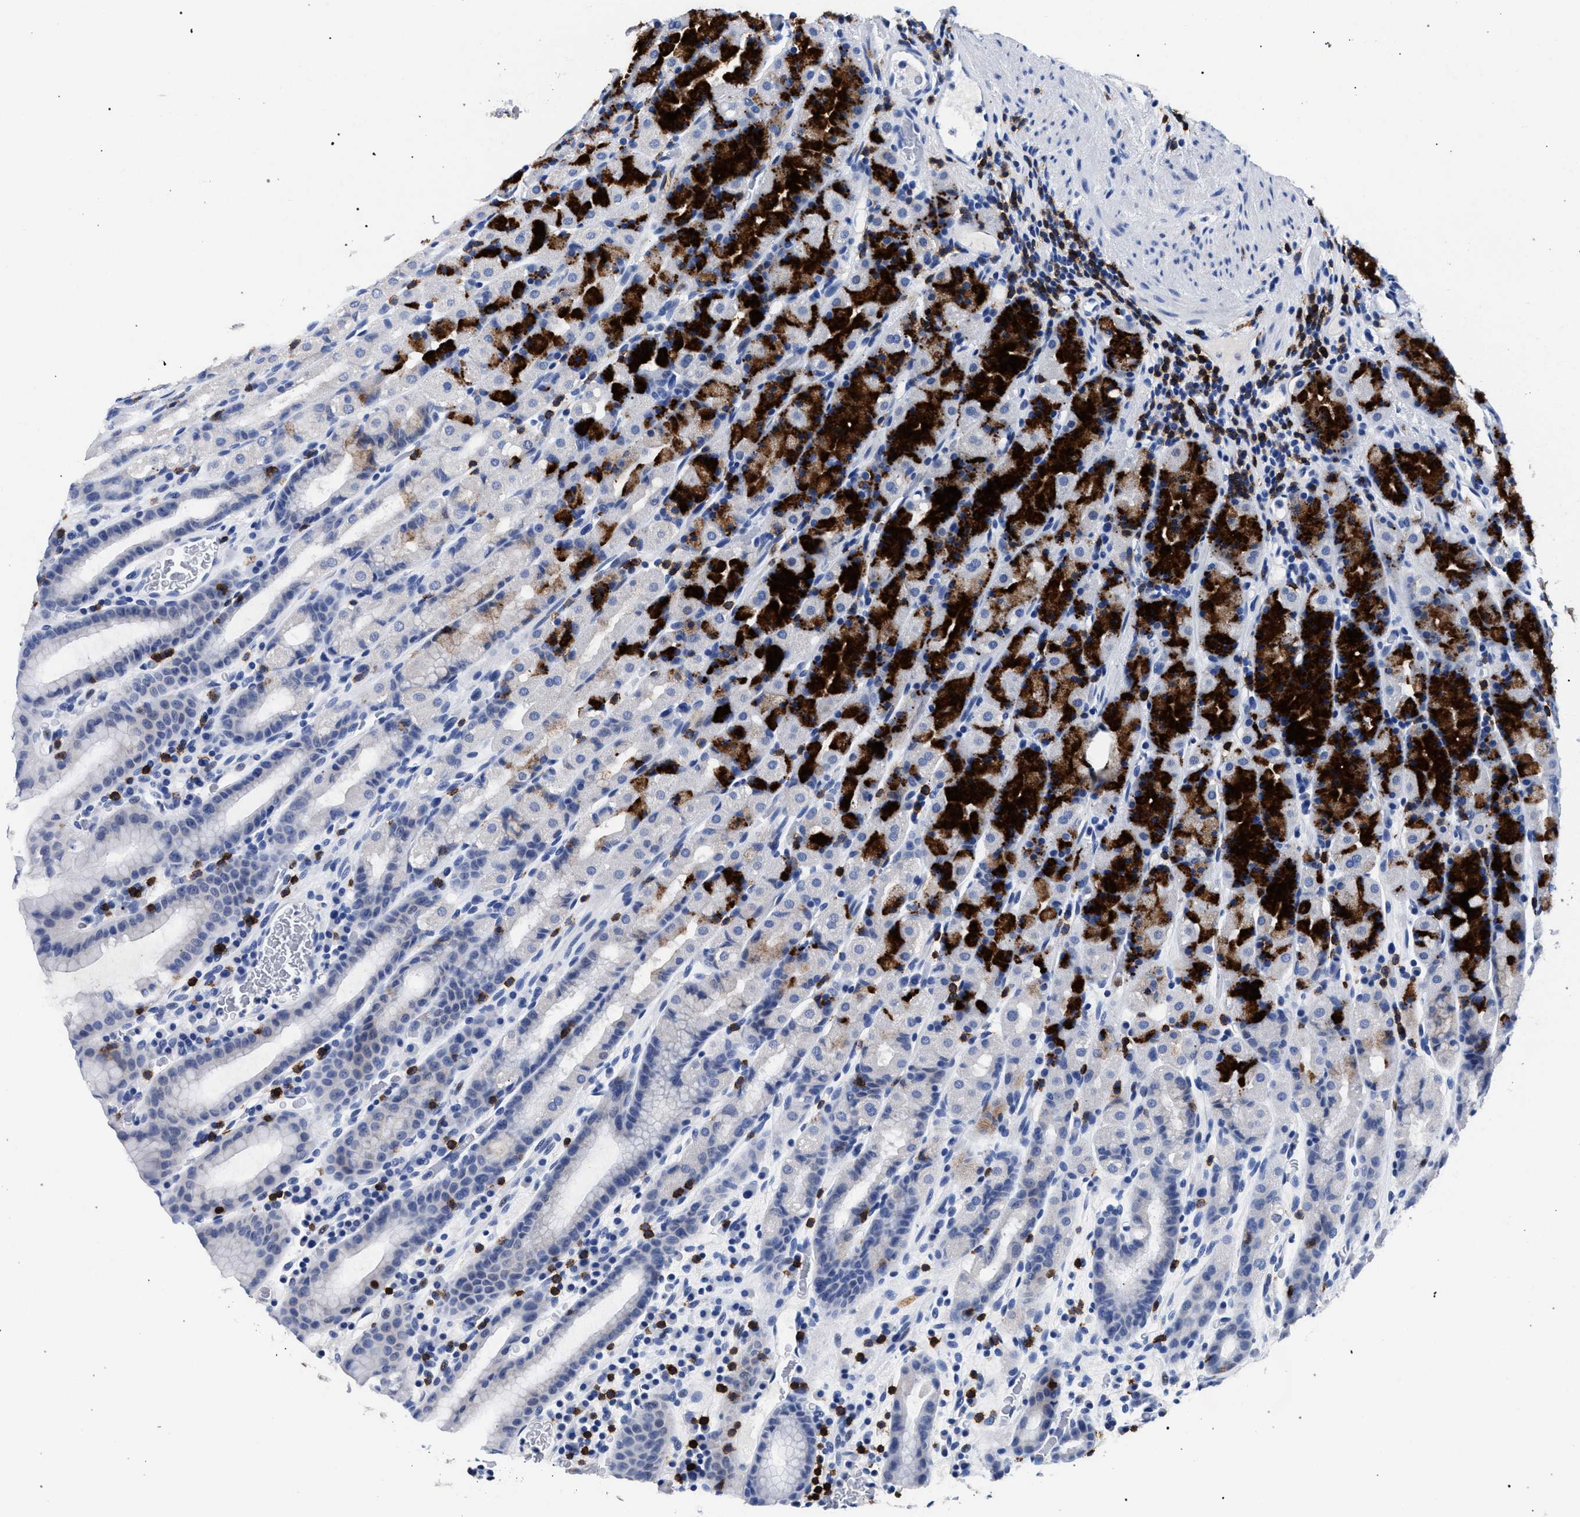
{"staining": {"intensity": "strong", "quantity": "25%-75%", "location": "cytoplasmic/membranous"}, "tissue": "stomach", "cell_type": "Glandular cells", "image_type": "normal", "snomed": [{"axis": "morphology", "description": "Normal tissue, NOS"}, {"axis": "topography", "description": "Stomach, upper"}], "caption": "Benign stomach demonstrates strong cytoplasmic/membranous staining in about 25%-75% of glandular cells, visualized by immunohistochemistry.", "gene": "KLRK1", "patient": {"sex": "male", "age": 68}}